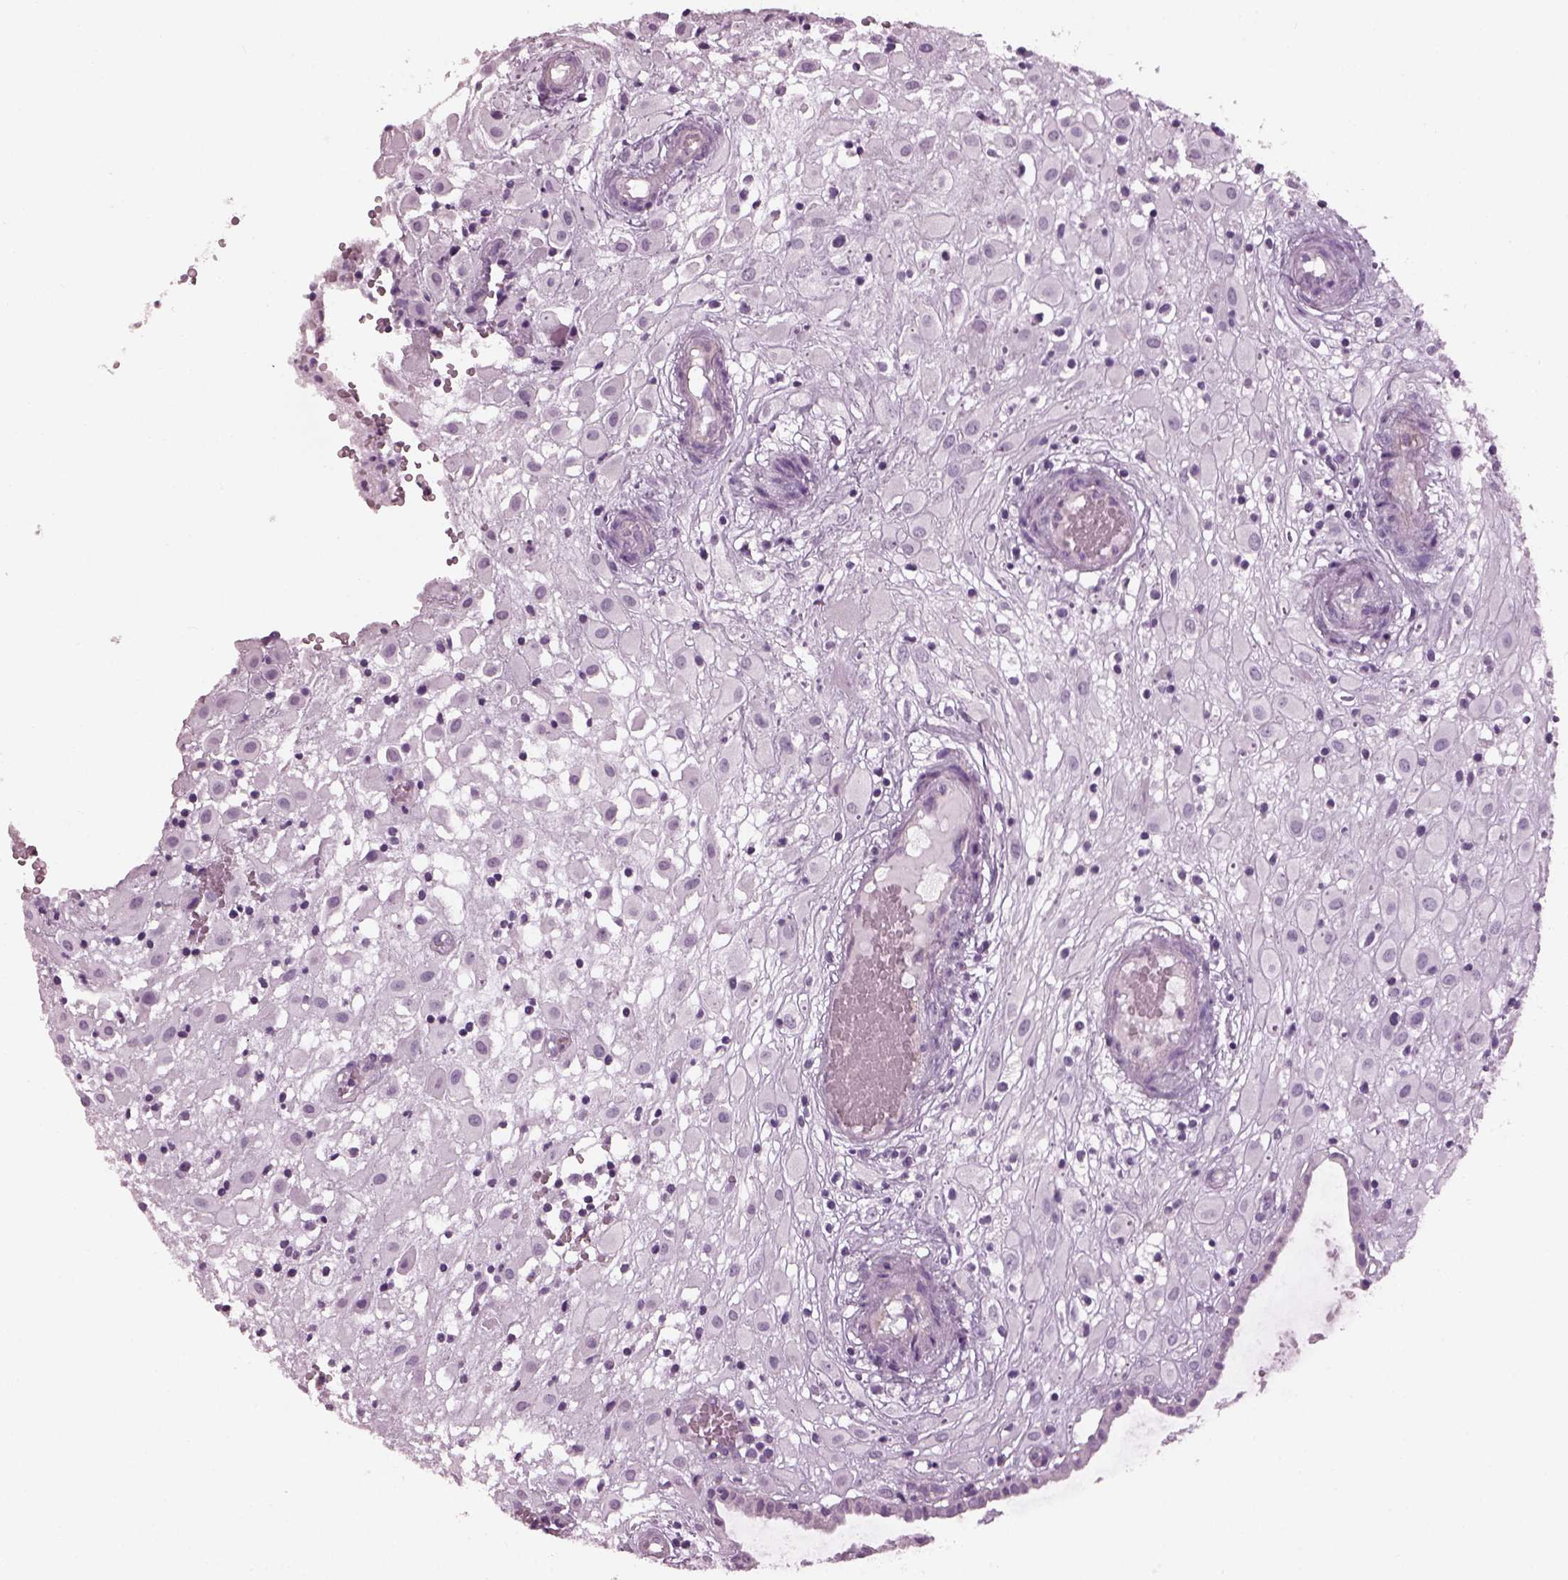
{"staining": {"intensity": "negative", "quantity": "none", "location": "none"}, "tissue": "placenta", "cell_type": "Decidual cells", "image_type": "normal", "snomed": [{"axis": "morphology", "description": "Normal tissue, NOS"}, {"axis": "topography", "description": "Placenta"}], "caption": "Placenta was stained to show a protein in brown. There is no significant expression in decidual cells. Nuclei are stained in blue.", "gene": "PDC", "patient": {"sex": "female", "age": 24}}